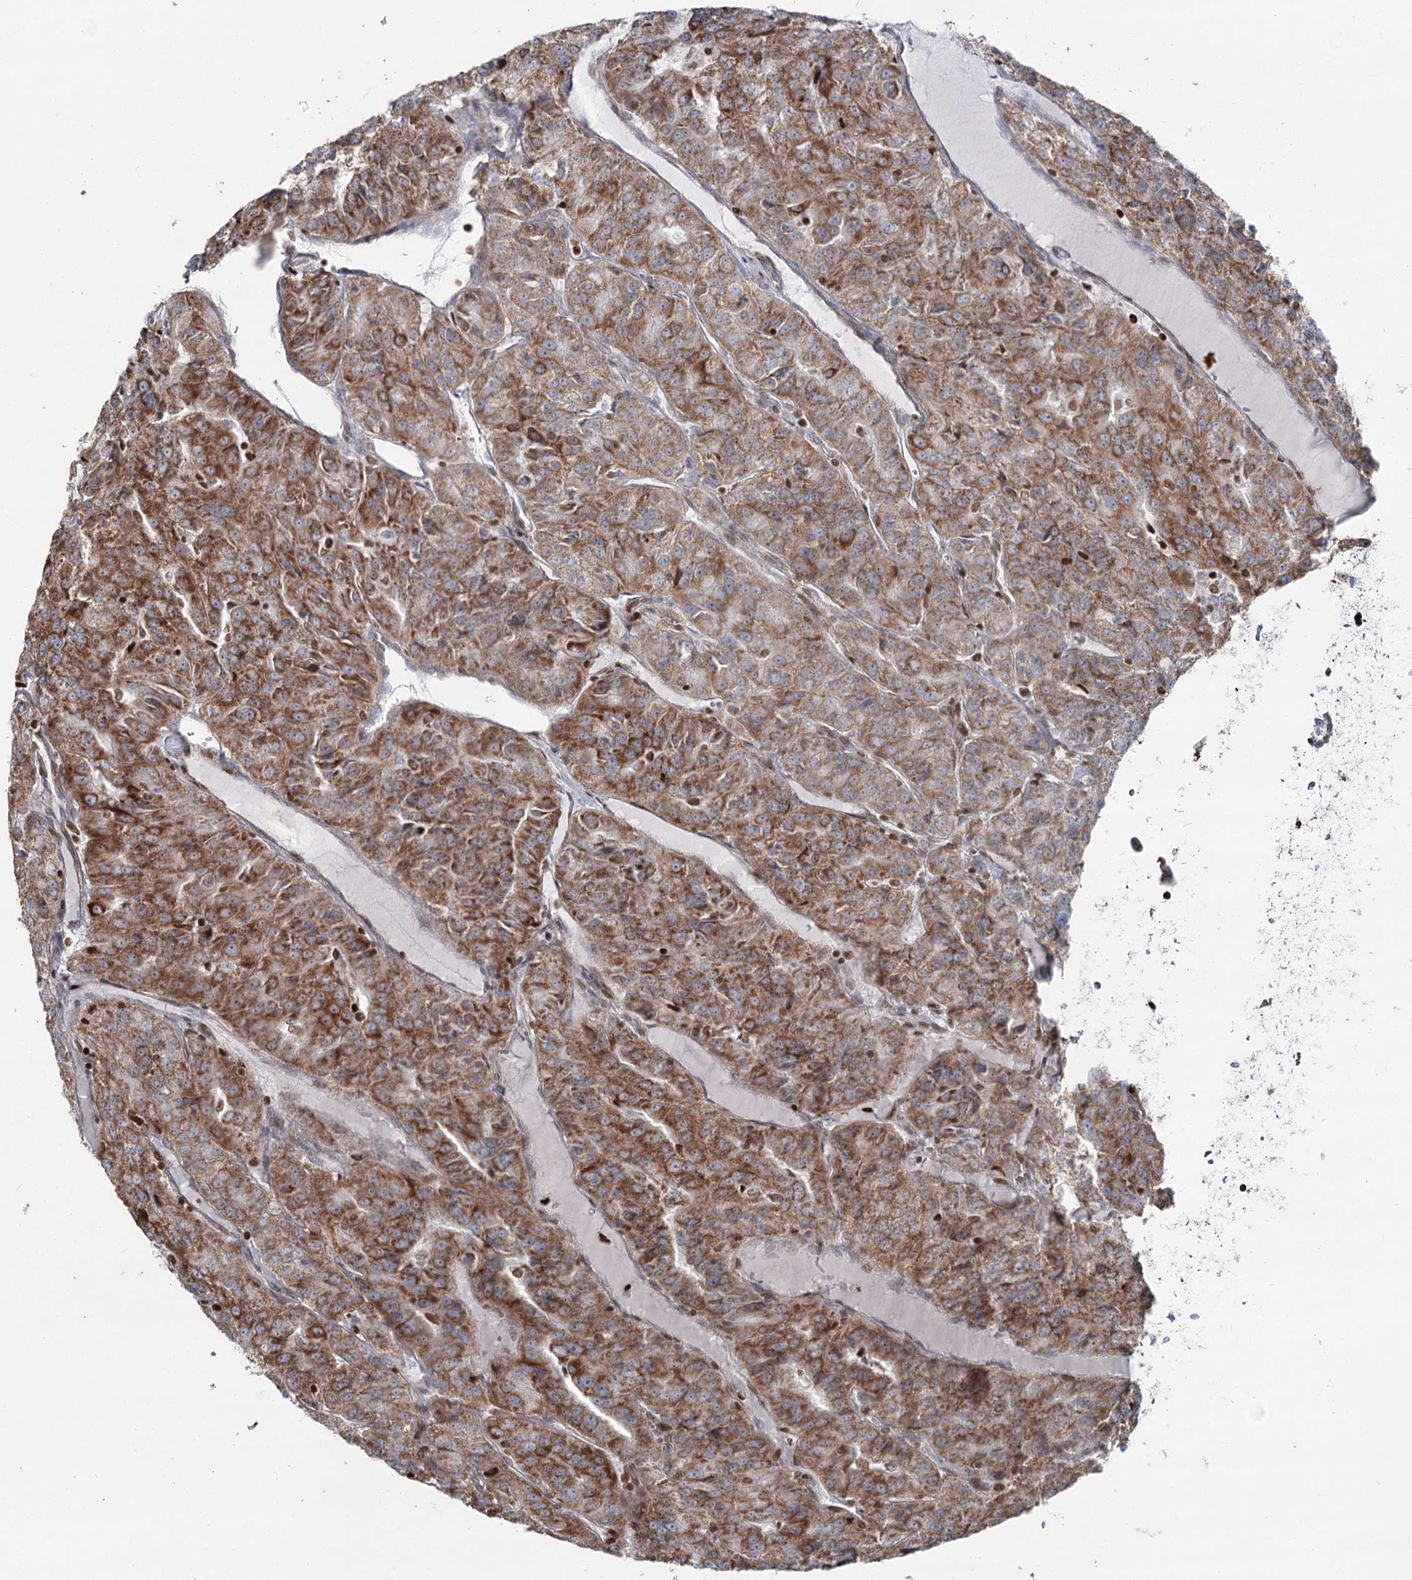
{"staining": {"intensity": "moderate", "quantity": ">75%", "location": "cytoplasmic/membranous"}, "tissue": "renal cancer", "cell_type": "Tumor cells", "image_type": "cancer", "snomed": [{"axis": "morphology", "description": "Adenocarcinoma, NOS"}, {"axis": "topography", "description": "Kidney"}], "caption": "Tumor cells display medium levels of moderate cytoplasmic/membranous expression in about >75% of cells in human renal cancer (adenocarcinoma). (DAB IHC with brightfield microscopy, high magnification).", "gene": "PDHX", "patient": {"sex": "female", "age": 63}}